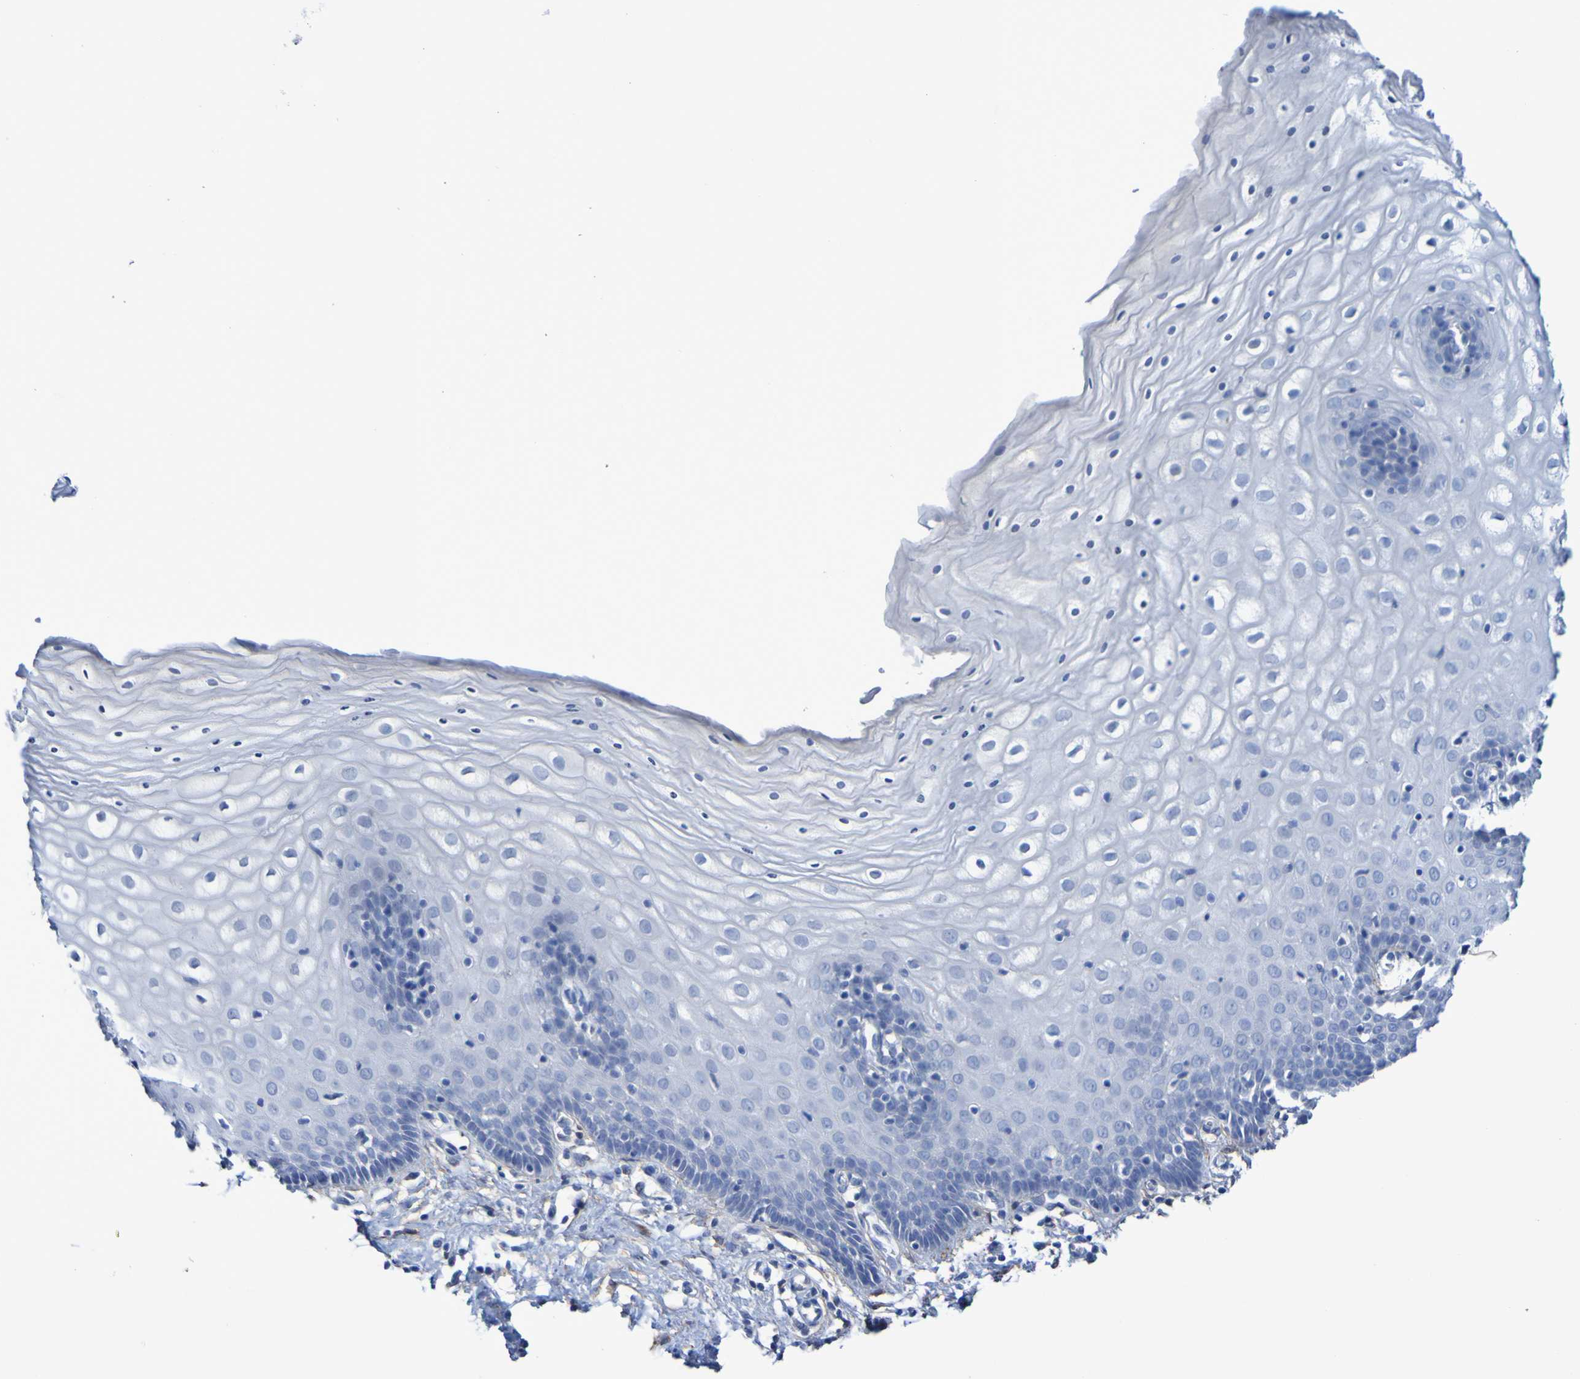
{"staining": {"intensity": "negative", "quantity": "none", "location": "none"}, "tissue": "cervix", "cell_type": "Glandular cells", "image_type": "normal", "snomed": [{"axis": "morphology", "description": "Normal tissue, NOS"}, {"axis": "topography", "description": "Cervix"}], "caption": "High power microscopy histopathology image of an immunohistochemistry micrograph of benign cervix, revealing no significant staining in glandular cells.", "gene": "SGCB", "patient": {"sex": "female", "age": 55}}